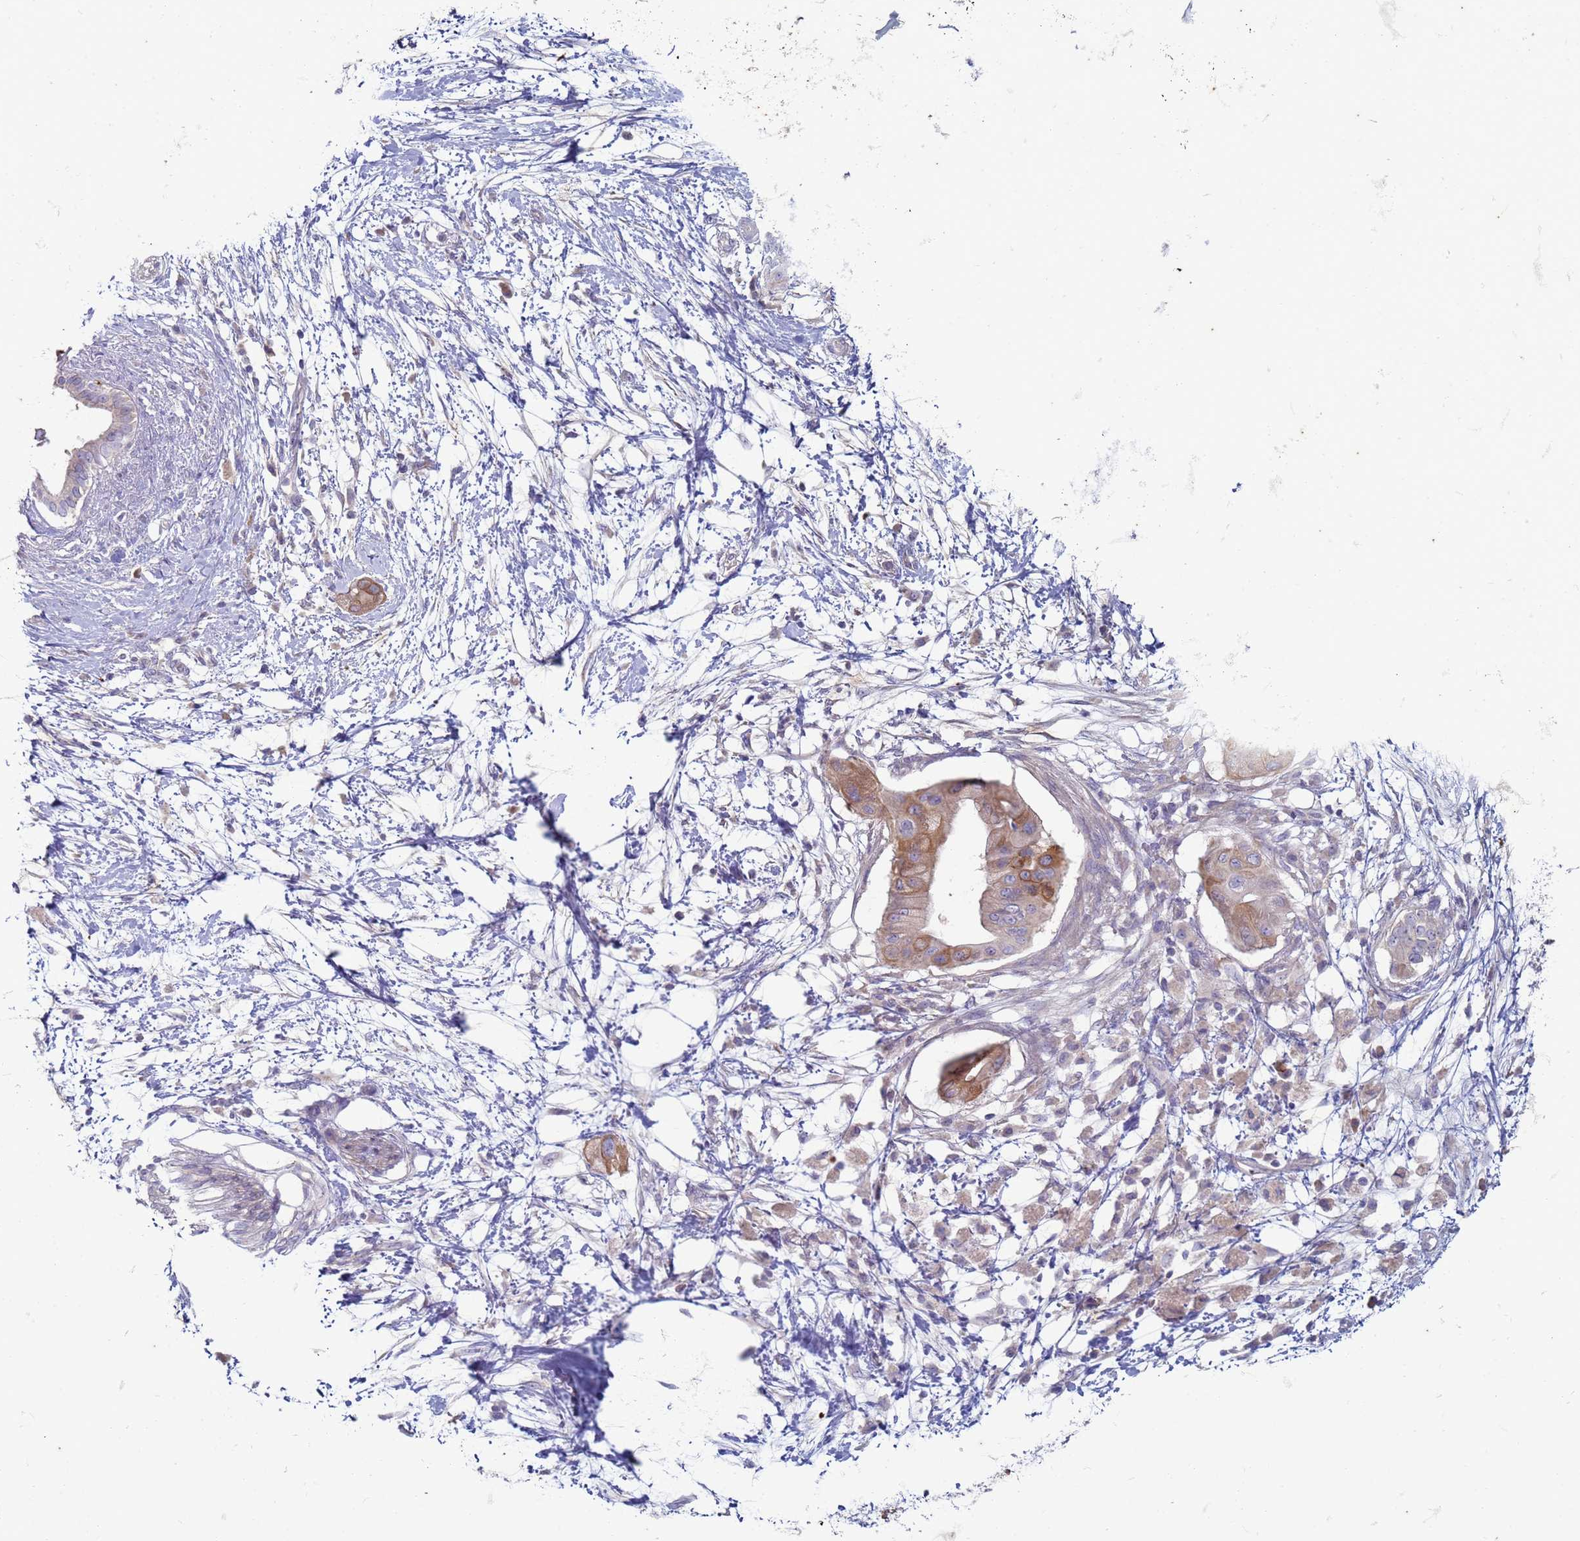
{"staining": {"intensity": "moderate", "quantity": ">75%", "location": "cytoplasmic/membranous"}, "tissue": "pancreatic cancer", "cell_type": "Tumor cells", "image_type": "cancer", "snomed": [{"axis": "morphology", "description": "Adenocarcinoma, NOS"}, {"axis": "topography", "description": "Pancreas"}], "caption": "Protein expression analysis of pancreatic cancer (adenocarcinoma) demonstrates moderate cytoplasmic/membranous staining in approximately >75% of tumor cells. Using DAB (3,3'-diaminobenzidine) (brown) and hematoxylin (blue) stains, captured at high magnification using brightfield microscopy.", "gene": "SUCO", "patient": {"sex": "male", "age": 68}}